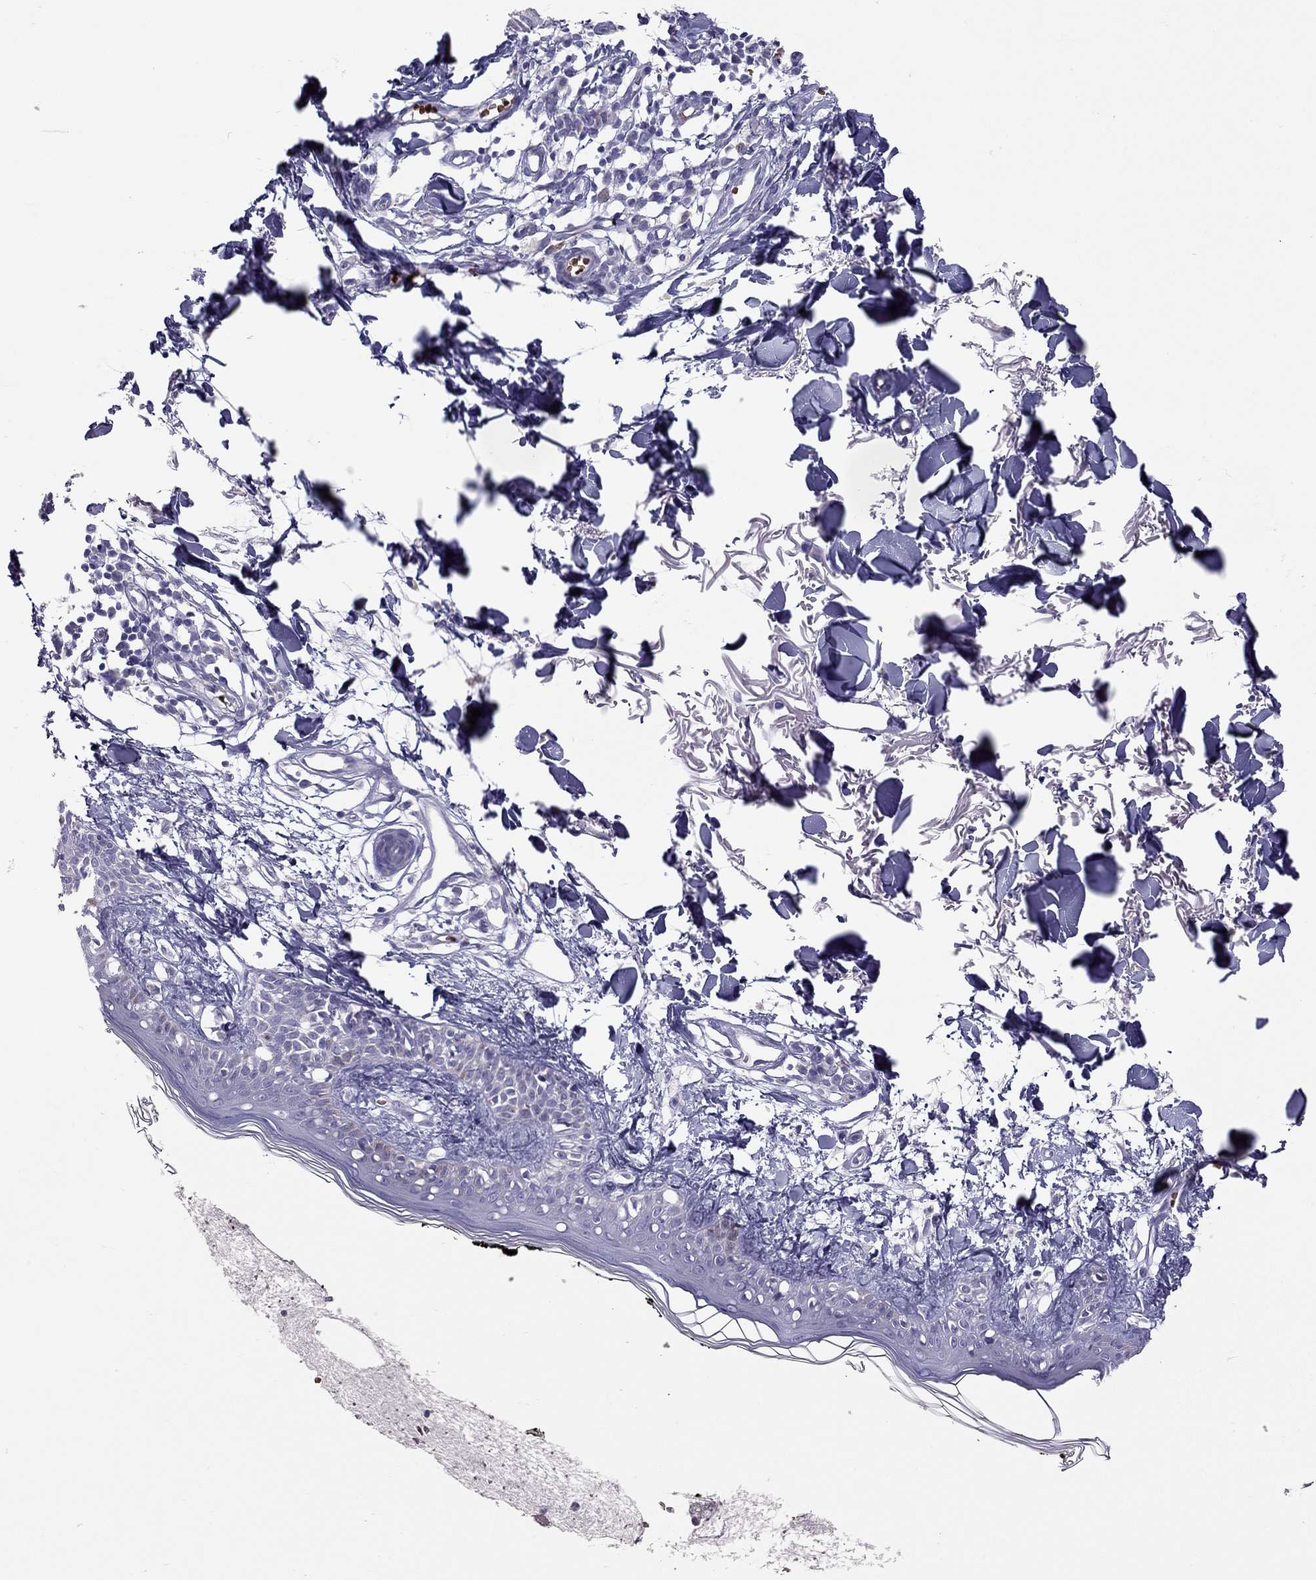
{"staining": {"intensity": "negative", "quantity": "none", "location": "none"}, "tissue": "skin", "cell_type": "Fibroblasts", "image_type": "normal", "snomed": [{"axis": "morphology", "description": "Normal tissue, NOS"}, {"axis": "topography", "description": "Skin"}], "caption": "Skin was stained to show a protein in brown. There is no significant staining in fibroblasts. Brightfield microscopy of immunohistochemistry stained with DAB (3,3'-diaminobenzidine) (brown) and hematoxylin (blue), captured at high magnification.", "gene": "FRMD1", "patient": {"sex": "male", "age": 76}}